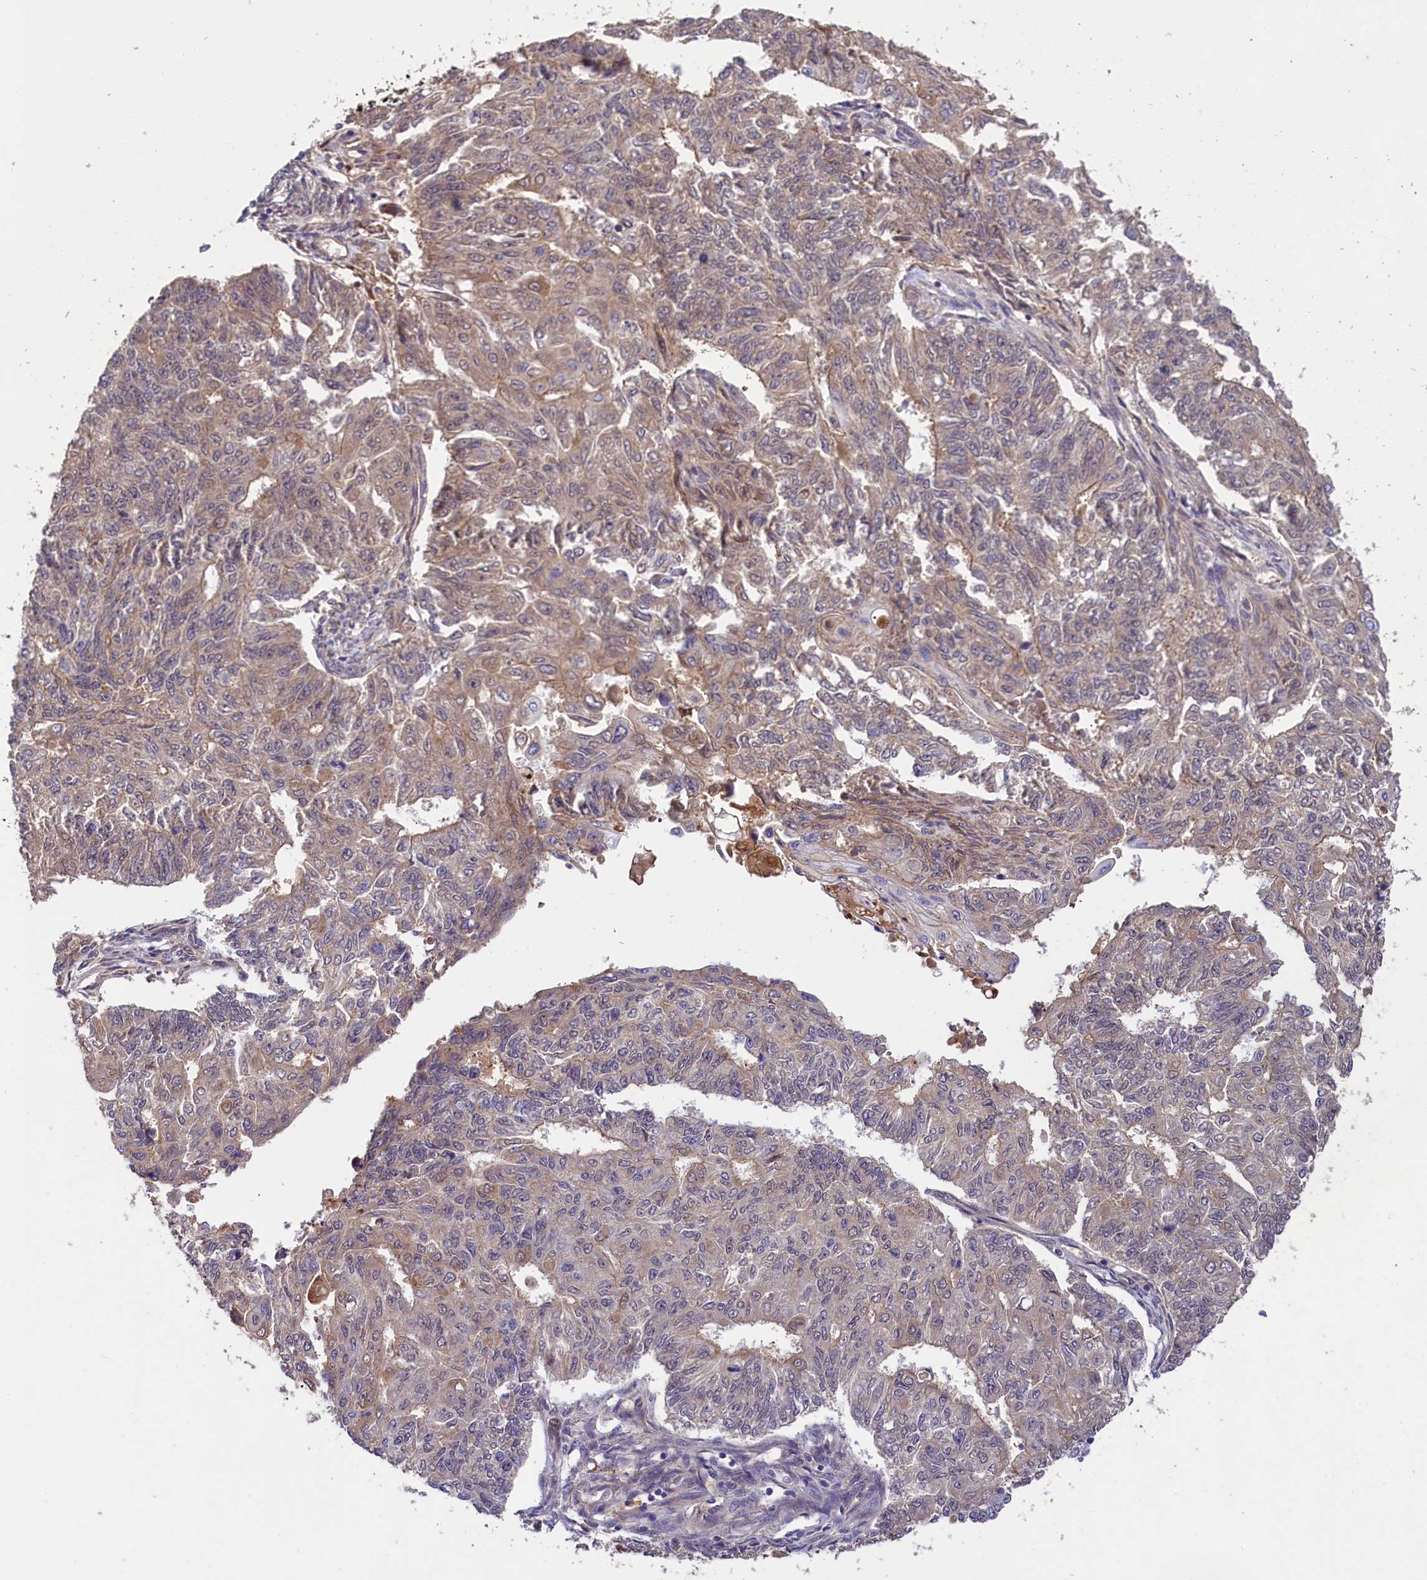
{"staining": {"intensity": "weak", "quantity": "25%-75%", "location": "cytoplasmic/membranous"}, "tissue": "endometrial cancer", "cell_type": "Tumor cells", "image_type": "cancer", "snomed": [{"axis": "morphology", "description": "Adenocarcinoma, NOS"}, {"axis": "topography", "description": "Endometrium"}], "caption": "High-power microscopy captured an immunohistochemistry micrograph of adenocarcinoma (endometrial), revealing weak cytoplasmic/membranous expression in approximately 25%-75% of tumor cells.", "gene": "PHAF1", "patient": {"sex": "female", "age": 32}}